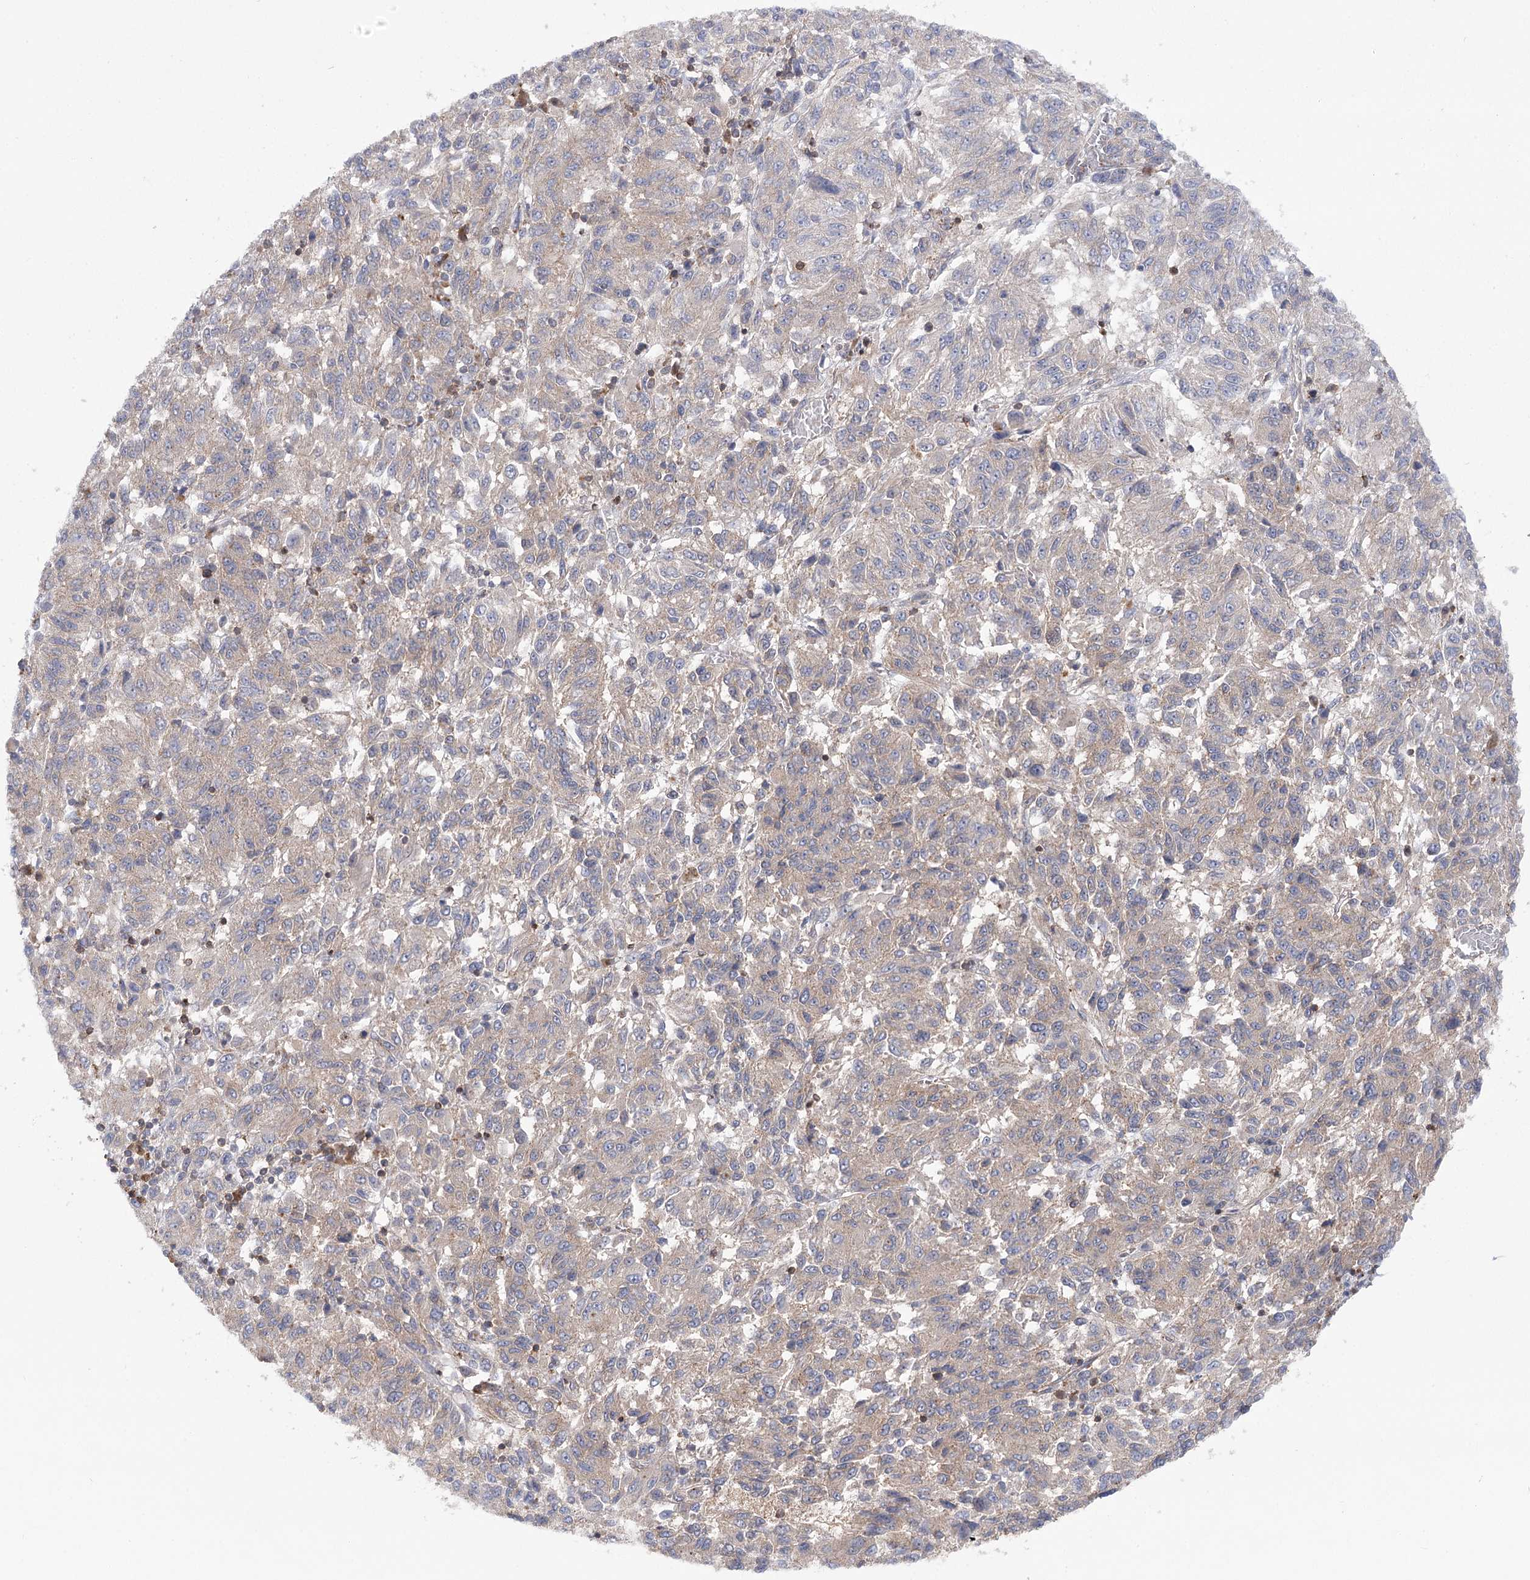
{"staining": {"intensity": "weak", "quantity": "<25%", "location": "cytoplasmic/membranous"}, "tissue": "melanoma", "cell_type": "Tumor cells", "image_type": "cancer", "snomed": [{"axis": "morphology", "description": "Malignant melanoma, Metastatic site"}, {"axis": "topography", "description": "Lung"}], "caption": "Malignant melanoma (metastatic site) was stained to show a protein in brown. There is no significant expression in tumor cells. The staining is performed using DAB (3,3'-diaminobenzidine) brown chromogen with nuclei counter-stained in using hematoxylin.", "gene": "VPS37B", "patient": {"sex": "male", "age": 64}}